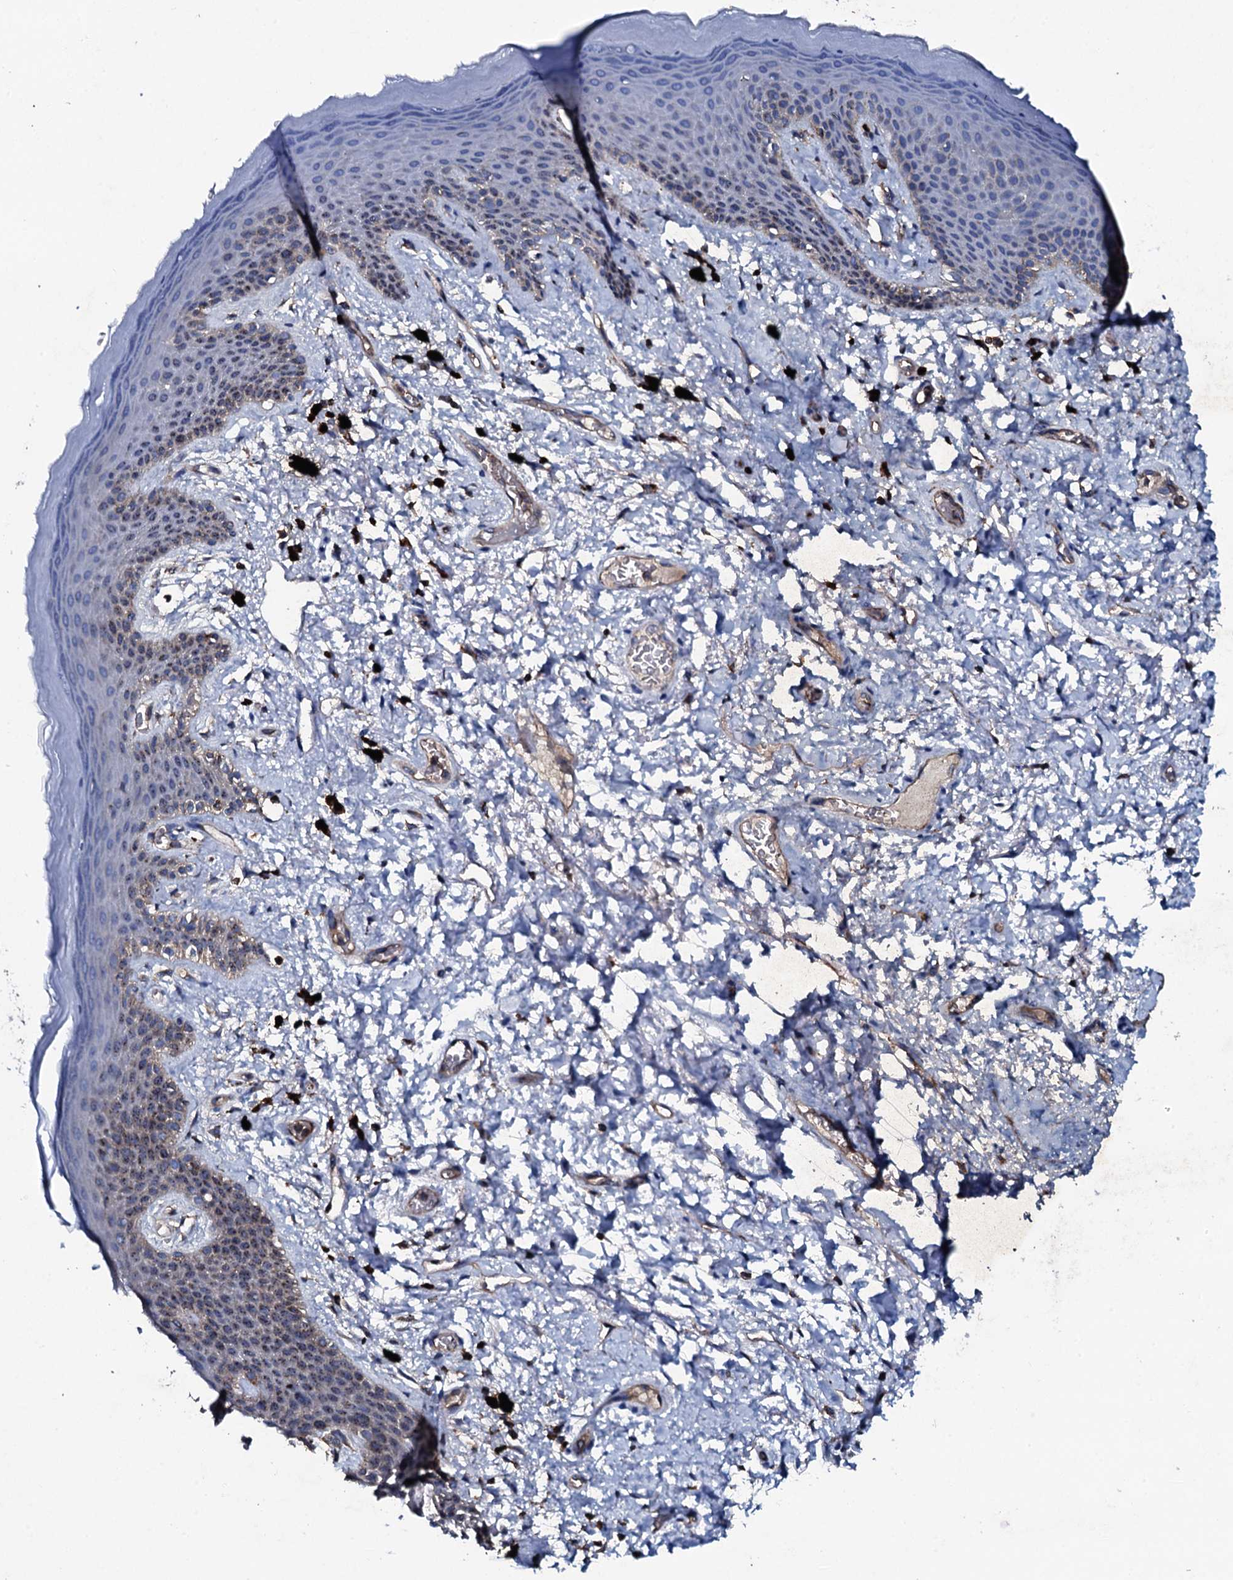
{"staining": {"intensity": "moderate", "quantity": "<25%", "location": "cytoplasmic/membranous"}, "tissue": "skin", "cell_type": "Epidermal cells", "image_type": "normal", "snomed": [{"axis": "morphology", "description": "Normal tissue, NOS"}, {"axis": "topography", "description": "Anal"}], "caption": "This histopathology image exhibits immunohistochemistry staining of benign skin, with low moderate cytoplasmic/membranous positivity in approximately <25% of epidermal cells.", "gene": "MS4A4E", "patient": {"sex": "female", "age": 46}}